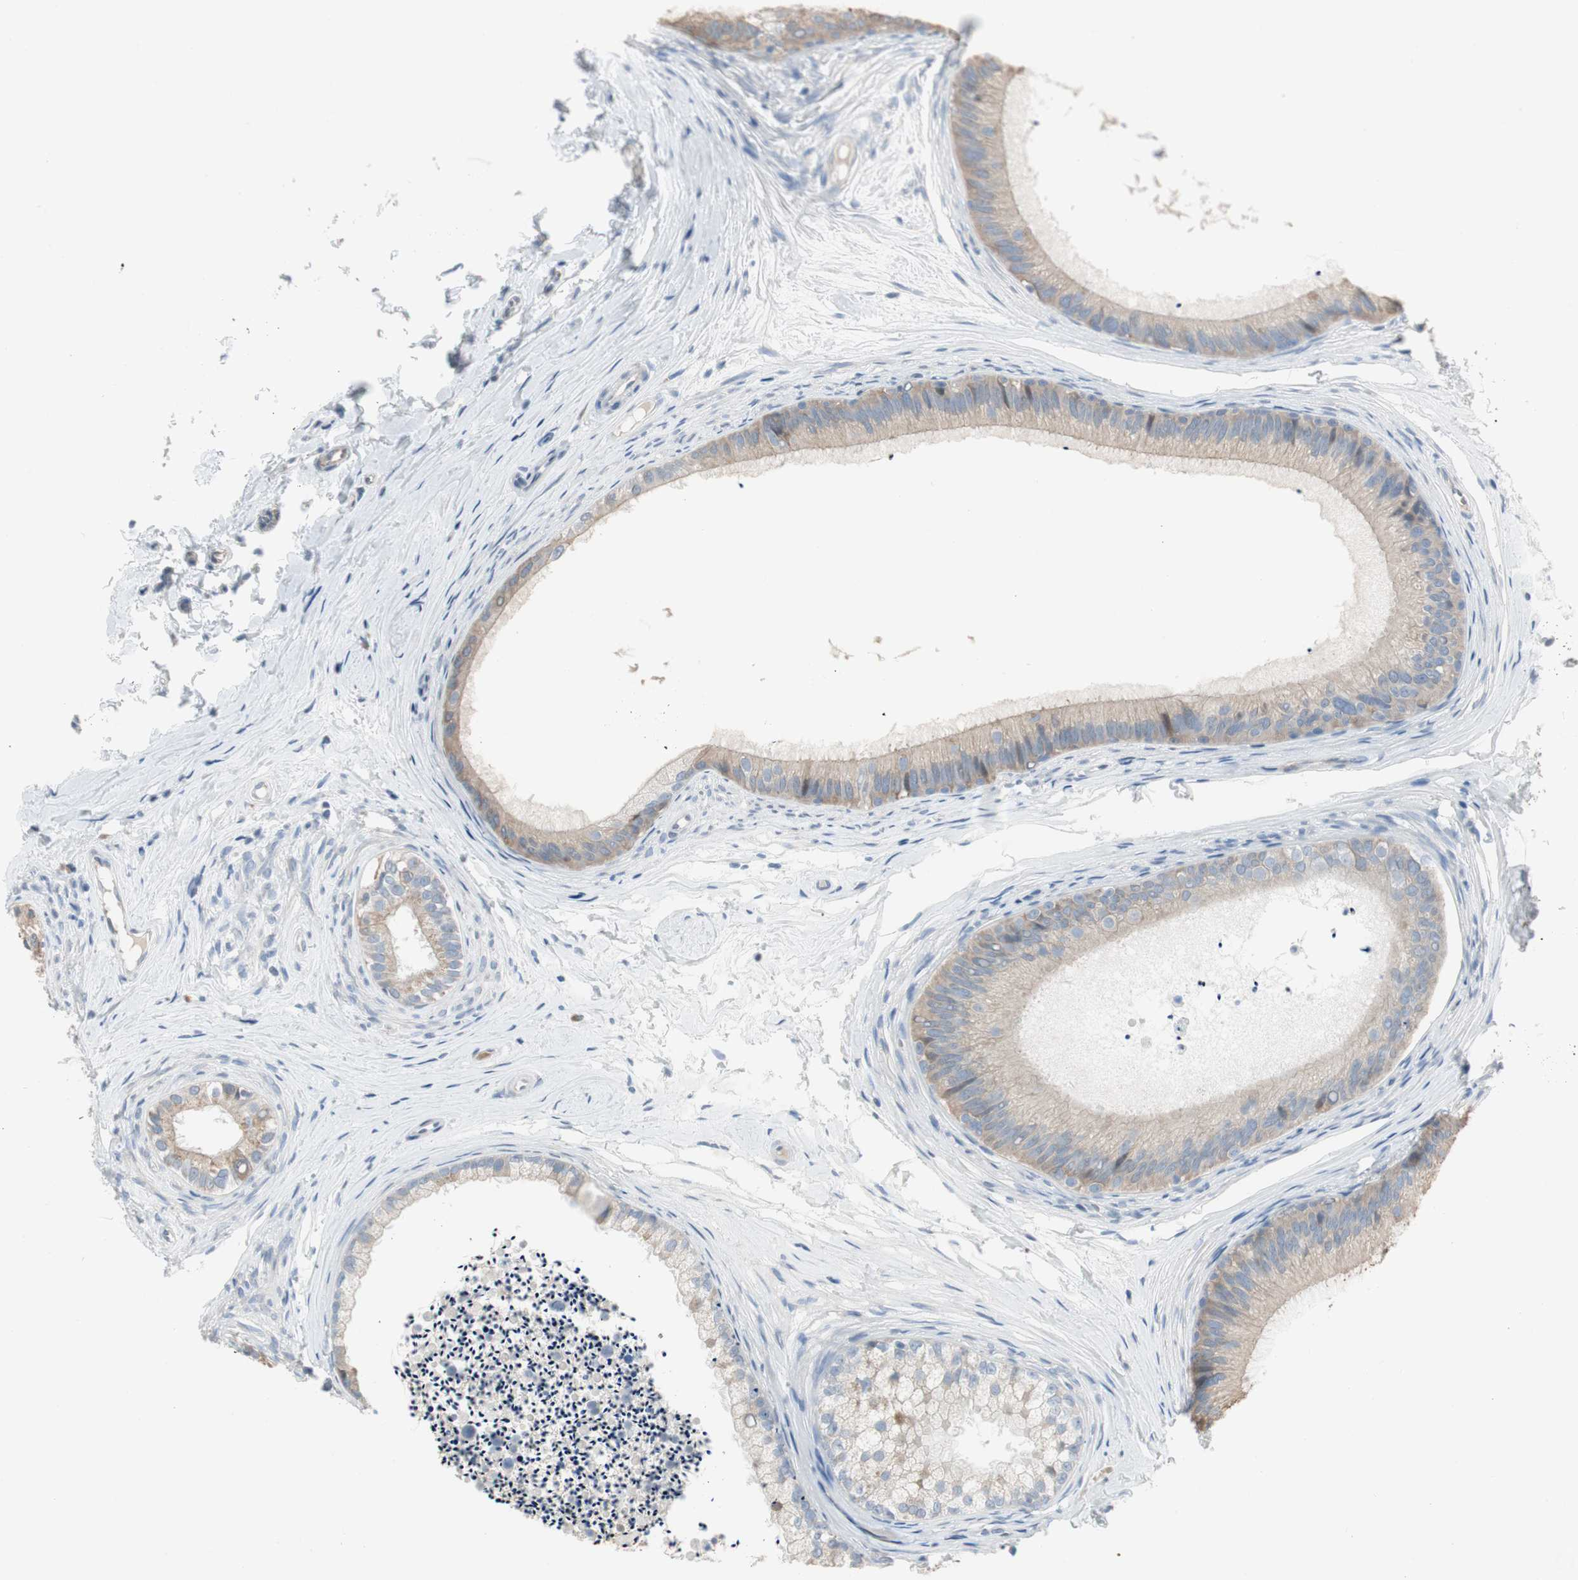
{"staining": {"intensity": "weak", "quantity": ">75%", "location": "cytoplasmic/membranous"}, "tissue": "epididymis", "cell_type": "Glandular cells", "image_type": "normal", "snomed": [{"axis": "morphology", "description": "Normal tissue, NOS"}, {"axis": "topography", "description": "Epididymis"}], "caption": "Epididymis was stained to show a protein in brown. There is low levels of weak cytoplasmic/membranous positivity in about >75% of glandular cells. Using DAB (brown) and hematoxylin (blue) stains, captured at high magnification using brightfield microscopy.", "gene": "SPINK4", "patient": {"sex": "male", "age": 56}}